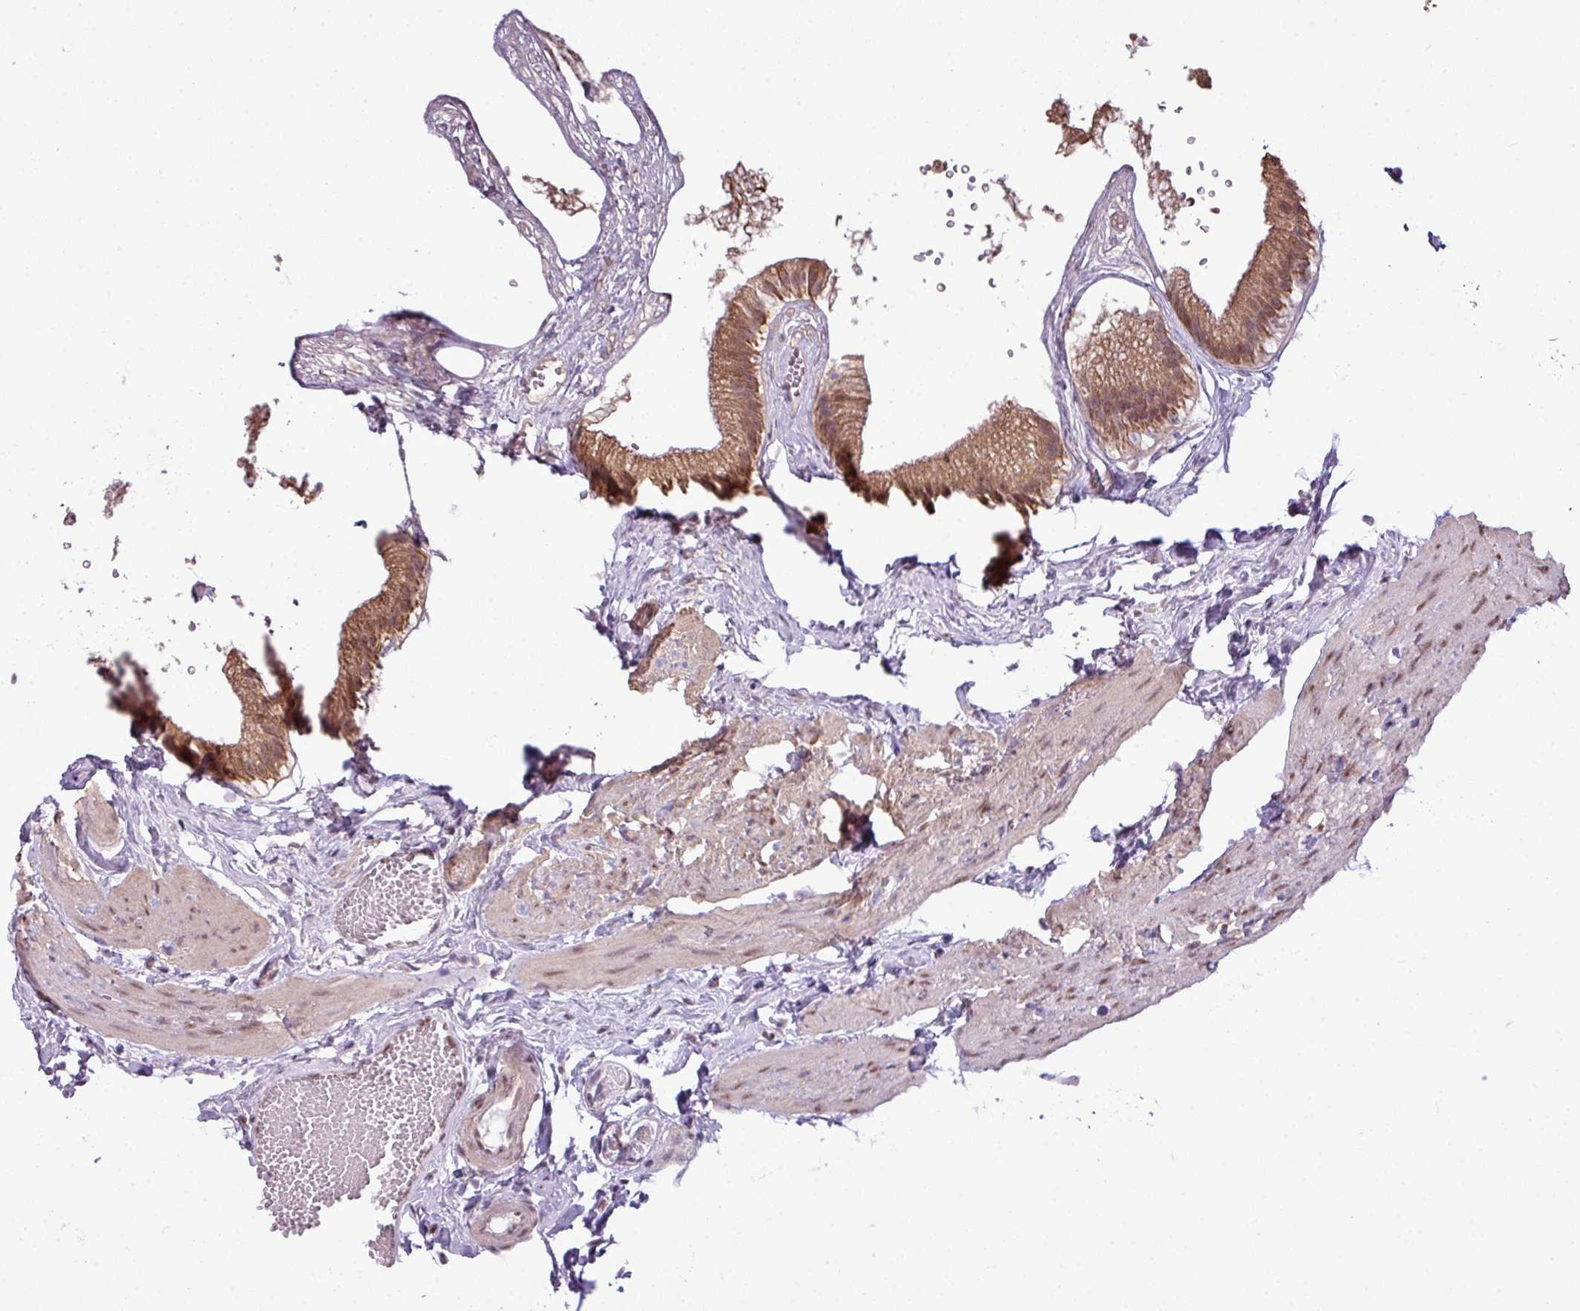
{"staining": {"intensity": "moderate", "quantity": ">75%", "location": "cytoplasmic/membranous,nuclear"}, "tissue": "gallbladder", "cell_type": "Glandular cells", "image_type": "normal", "snomed": [{"axis": "morphology", "description": "Normal tissue, NOS"}, {"axis": "topography", "description": "Gallbladder"}], "caption": "This micrograph shows IHC staining of normal human gallbladder, with medium moderate cytoplasmic/membranous,nuclear positivity in about >75% of glandular cells.", "gene": "ZNF217", "patient": {"sex": "female", "age": 54}}